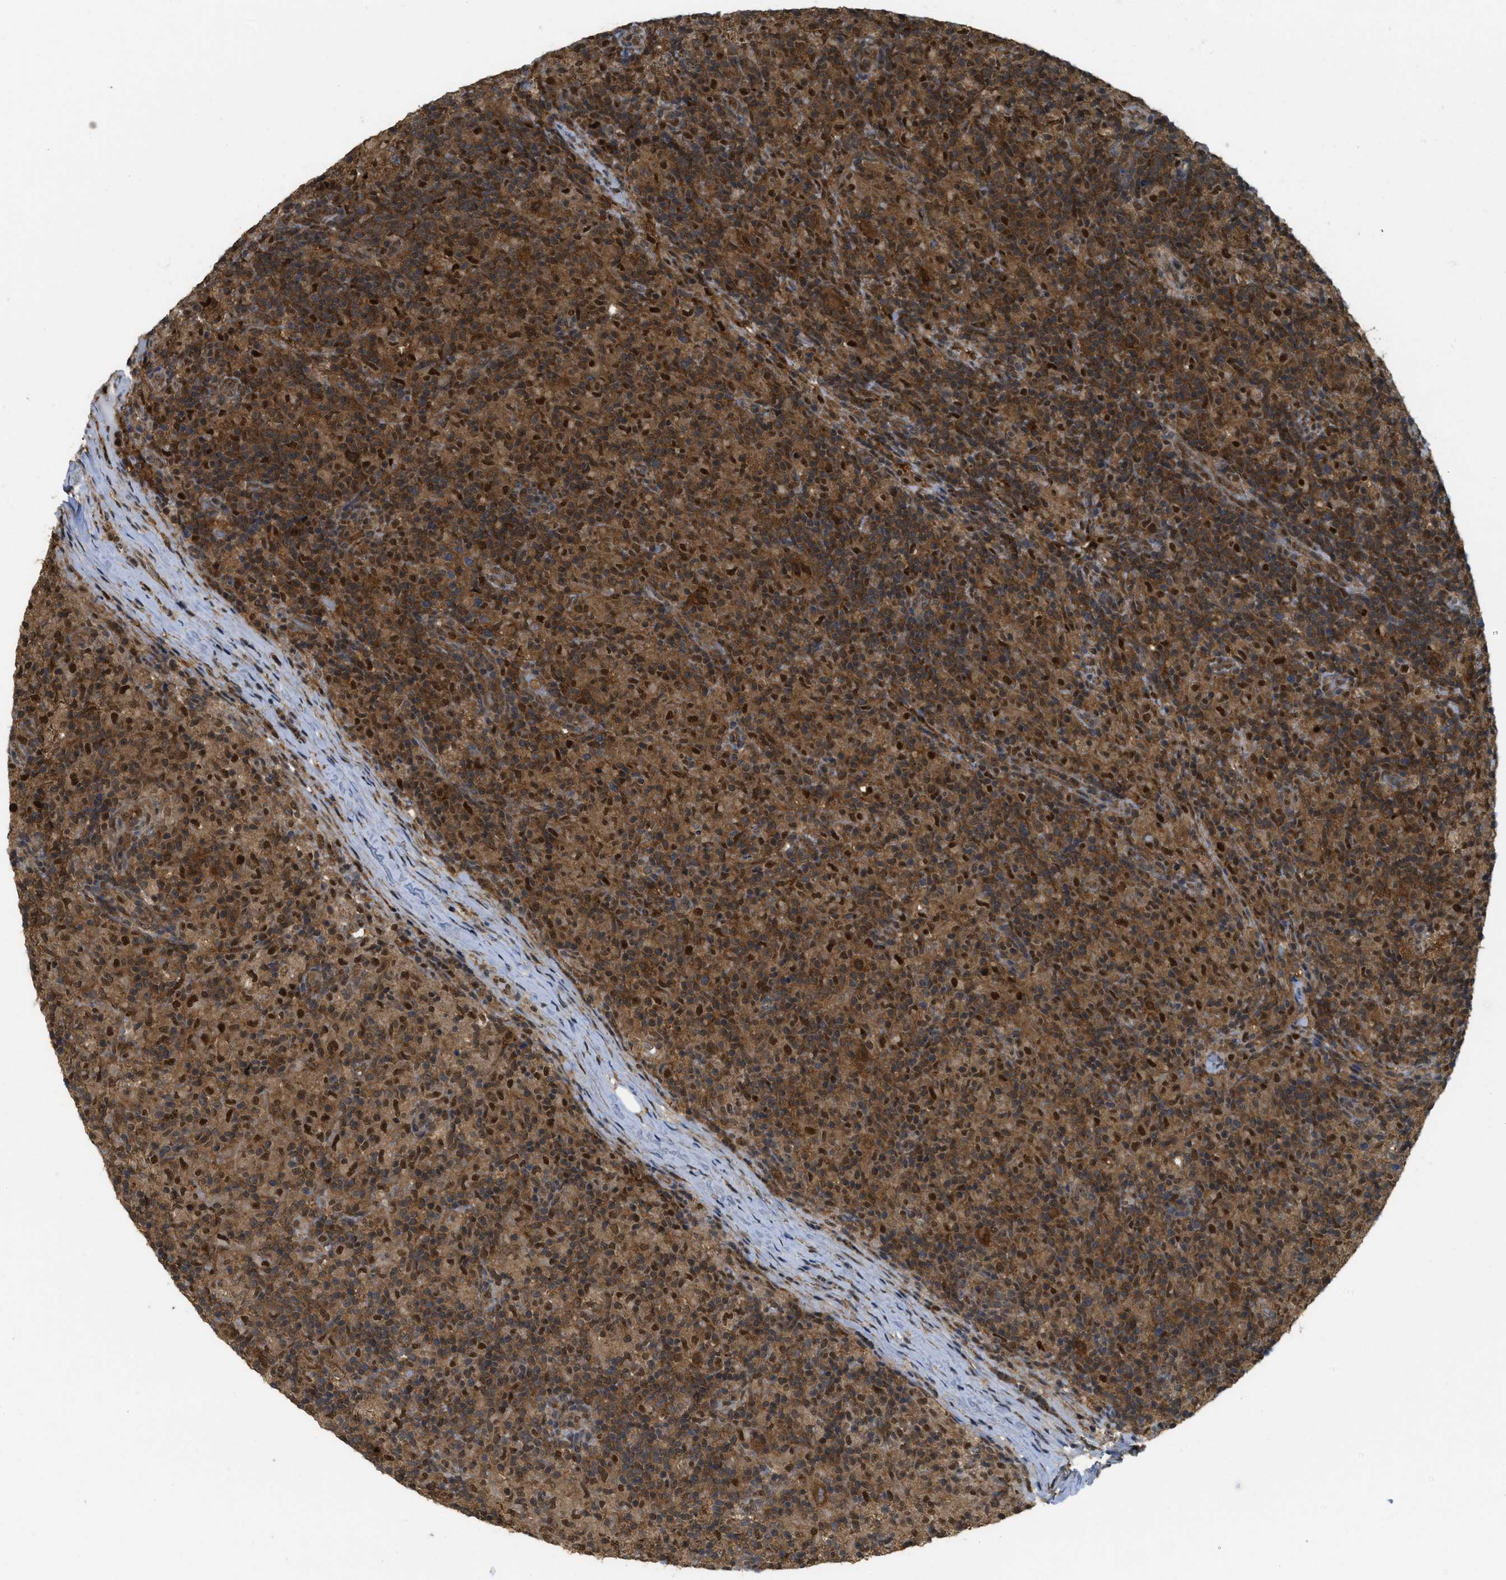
{"staining": {"intensity": "moderate", "quantity": ">75%", "location": "cytoplasmic/membranous"}, "tissue": "lymphoma", "cell_type": "Tumor cells", "image_type": "cancer", "snomed": [{"axis": "morphology", "description": "Hodgkin's disease, NOS"}, {"axis": "topography", "description": "Lymph node"}], "caption": "High-magnification brightfield microscopy of lymphoma stained with DAB (3,3'-diaminobenzidine) (brown) and counterstained with hematoxylin (blue). tumor cells exhibit moderate cytoplasmic/membranous staining is seen in about>75% of cells.", "gene": "PSMC5", "patient": {"sex": "male", "age": 70}}